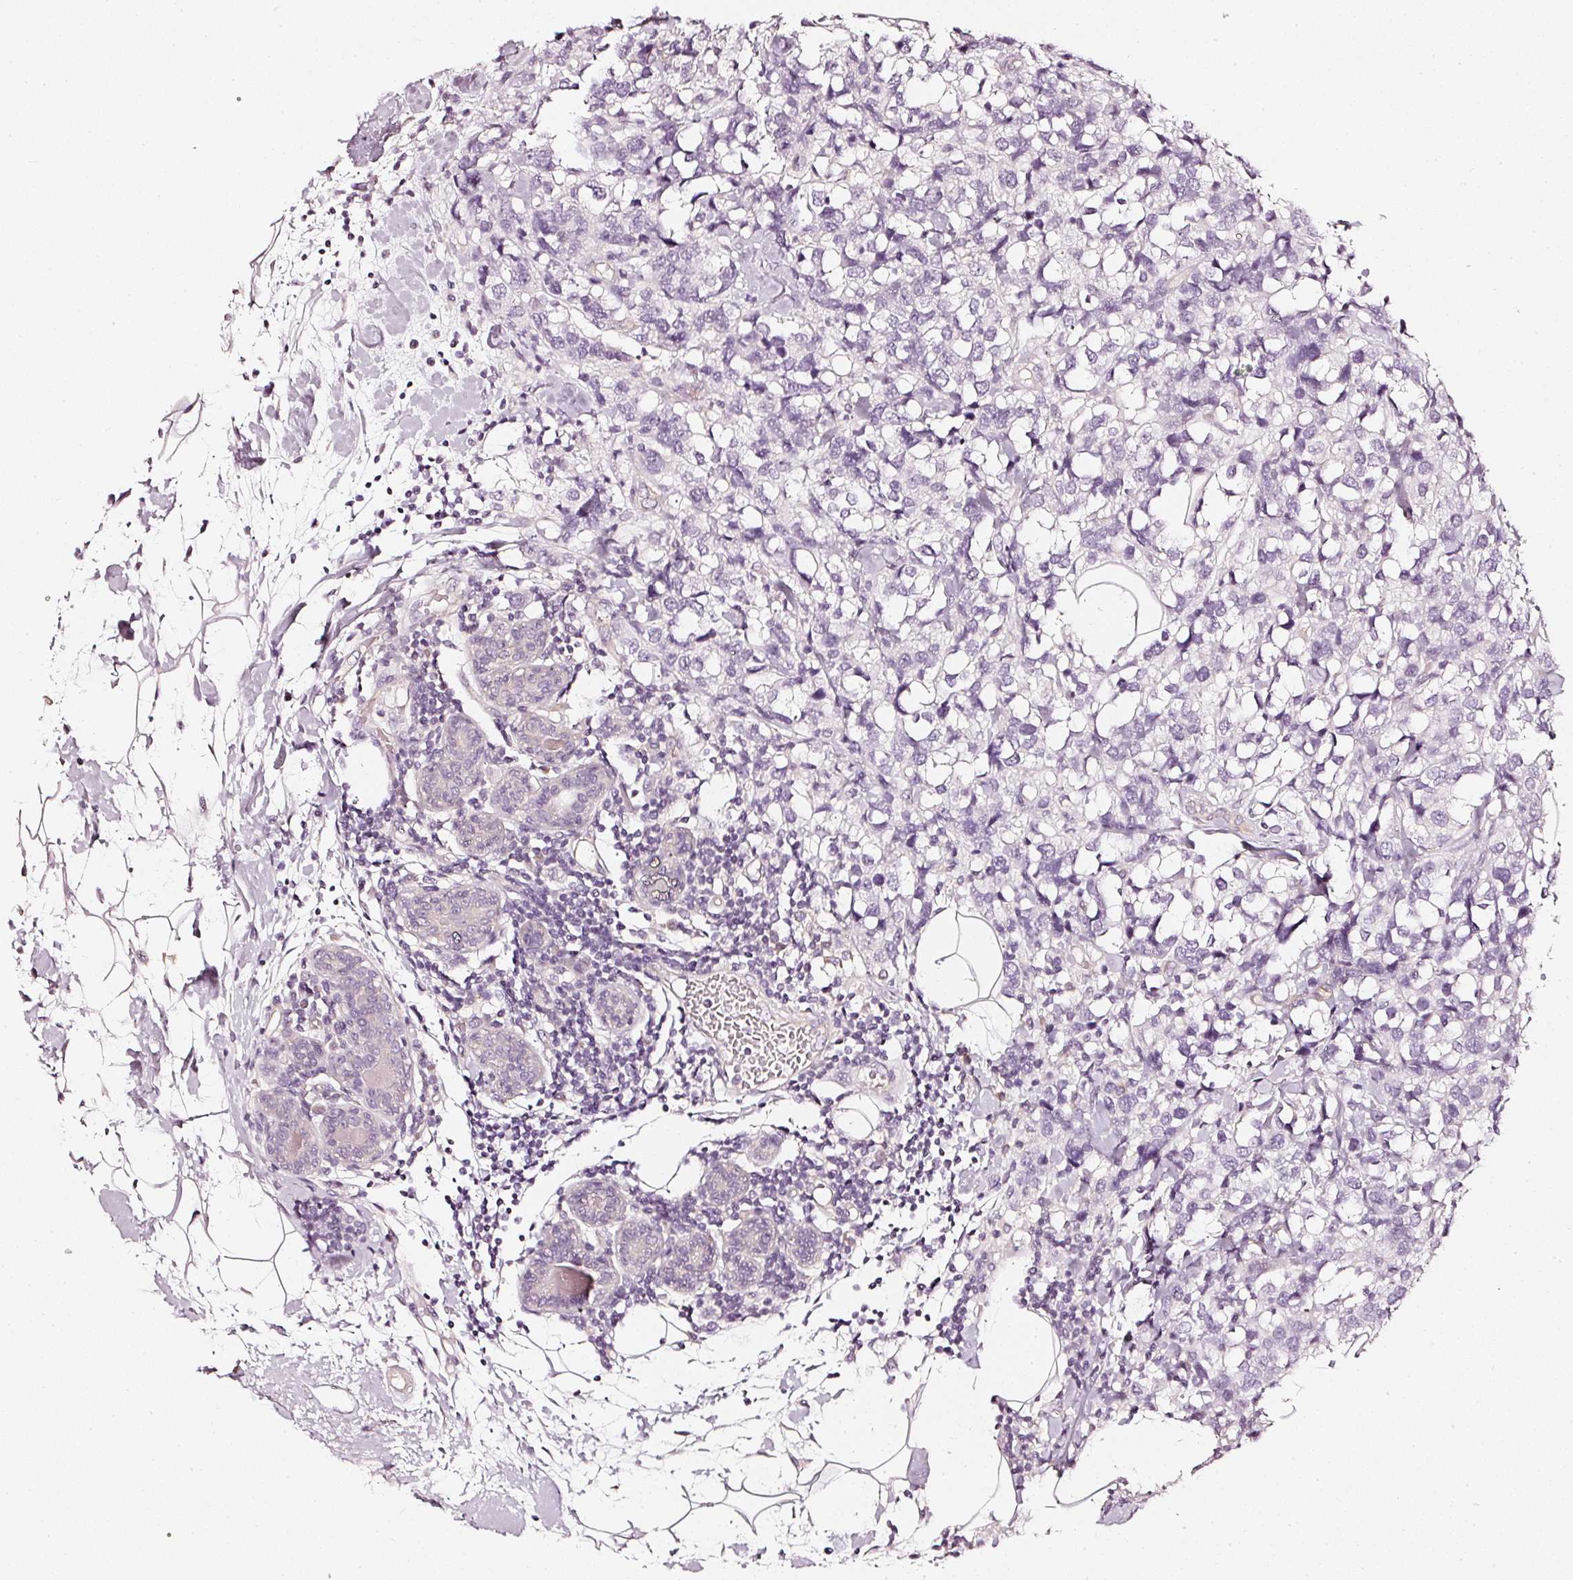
{"staining": {"intensity": "negative", "quantity": "none", "location": "none"}, "tissue": "breast cancer", "cell_type": "Tumor cells", "image_type": "cancer", "snomed": [{"axis": "morphology", "description": "Lobular carcinoma"}, {"axis": "topography", "description": "Breast"}], "caption": "IHC photomicrograph of neoplastic tissue: breast cancer (lobular carcinoma) stained with DAB exhibits no significant protein positivity in tumor cells.", "gene": "CNP", "patient": {"sex": "female", "age": 59}}